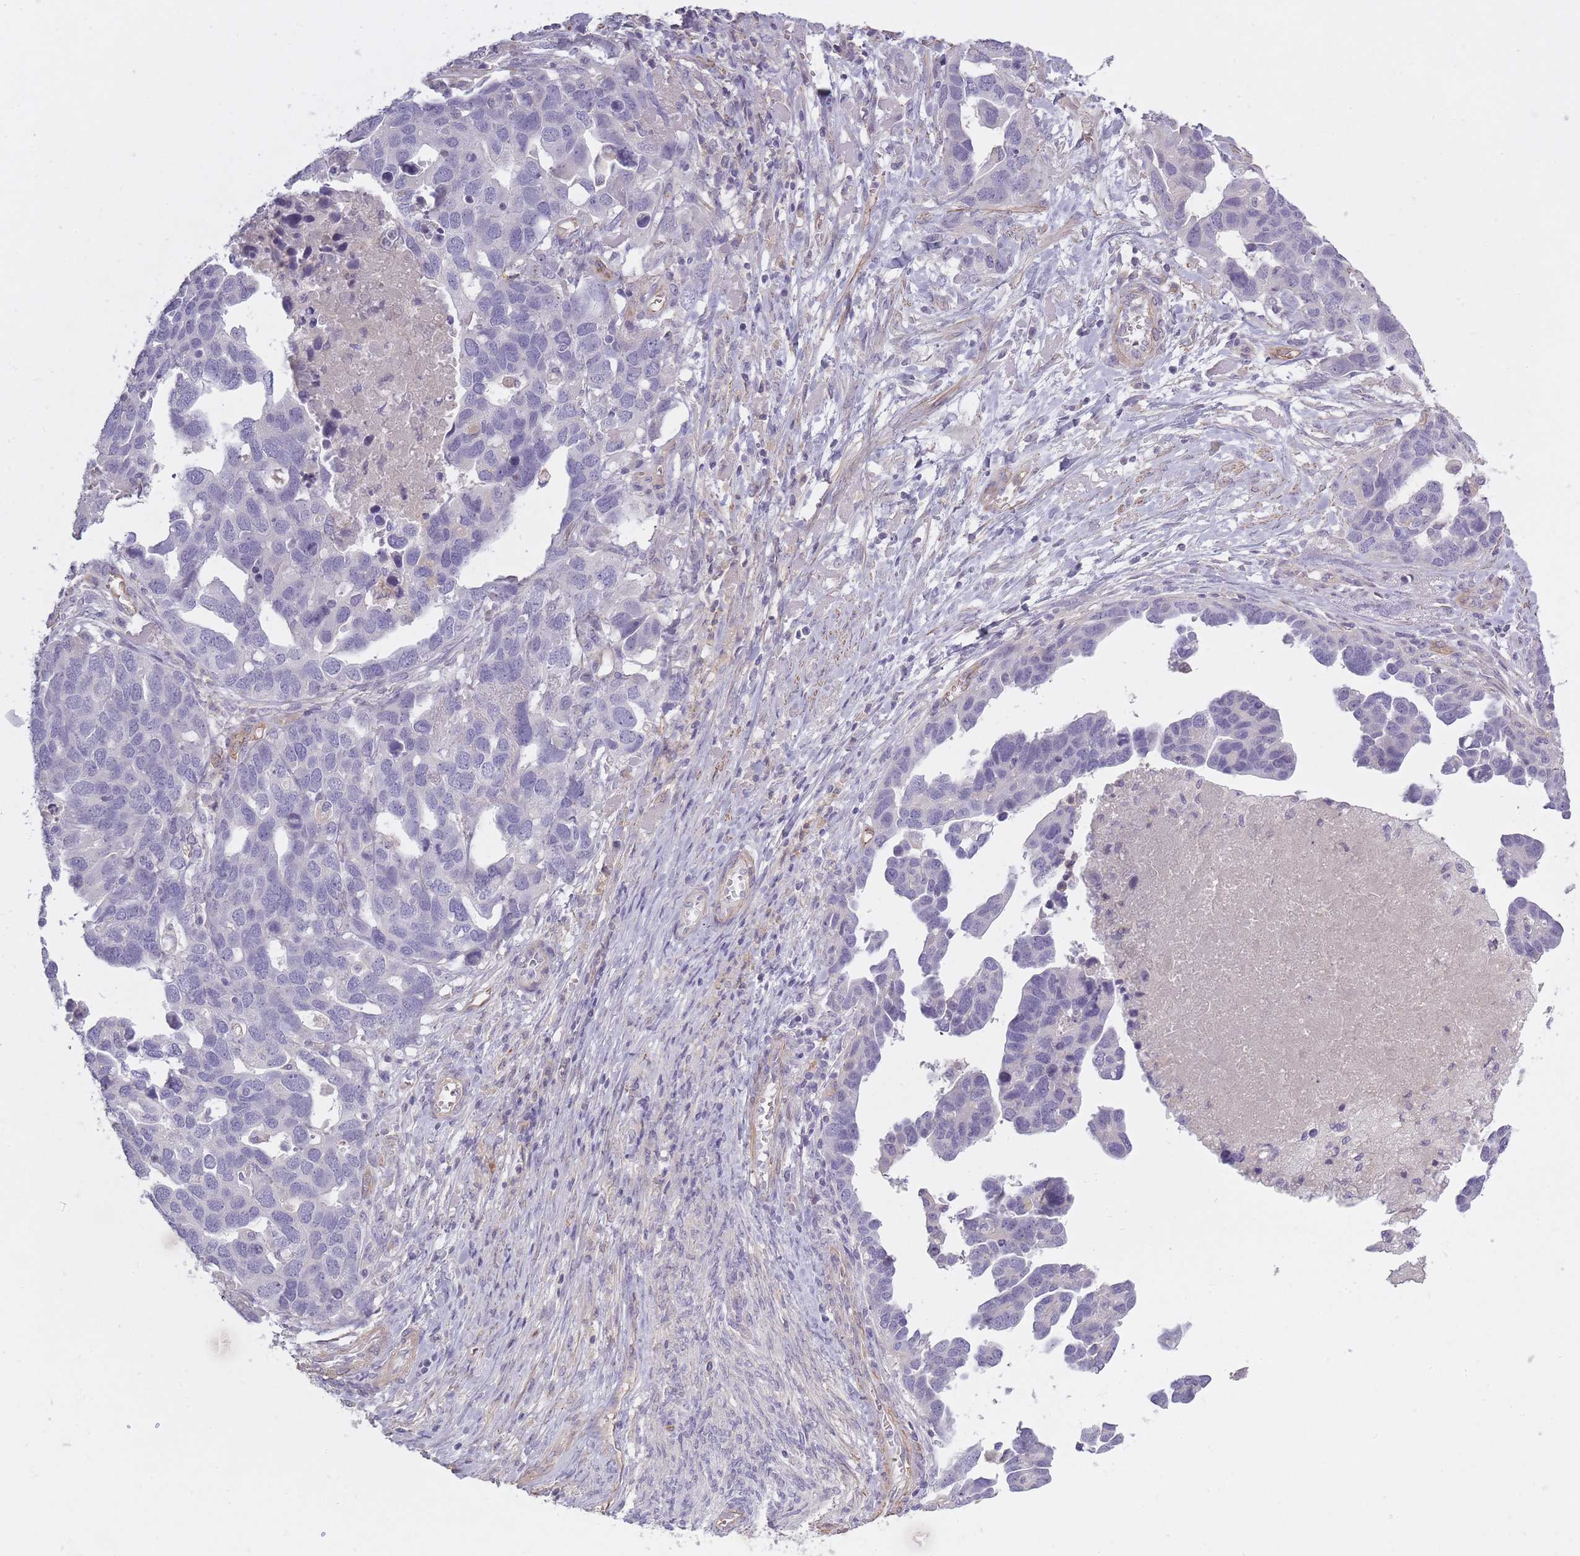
{"staining": {"intensity": "negative", "quantity": "none", "location": "none"}, "tissue": "ovarian cancer", "cell_type": "Tumor cells", "image_type": "cancer", "snomed": [{"axis": "morphology", "description": "Cystadenocarcinoma, serous, NOS"}, {"axis": "topography", "description": "Ovary"}], "caption": "High magnification brightfield microscopy of serous cystadenocarcinoma (ovarian) stained with DAB (brown) and counterstained with hematoxylin (blue): tumor cells show no significant expression. (DAB immunohistochemistry (IHC) with hematoxylin counter stain).", "gene": "SLC8A2", "patient": {"sex": "female", "age": 54}}